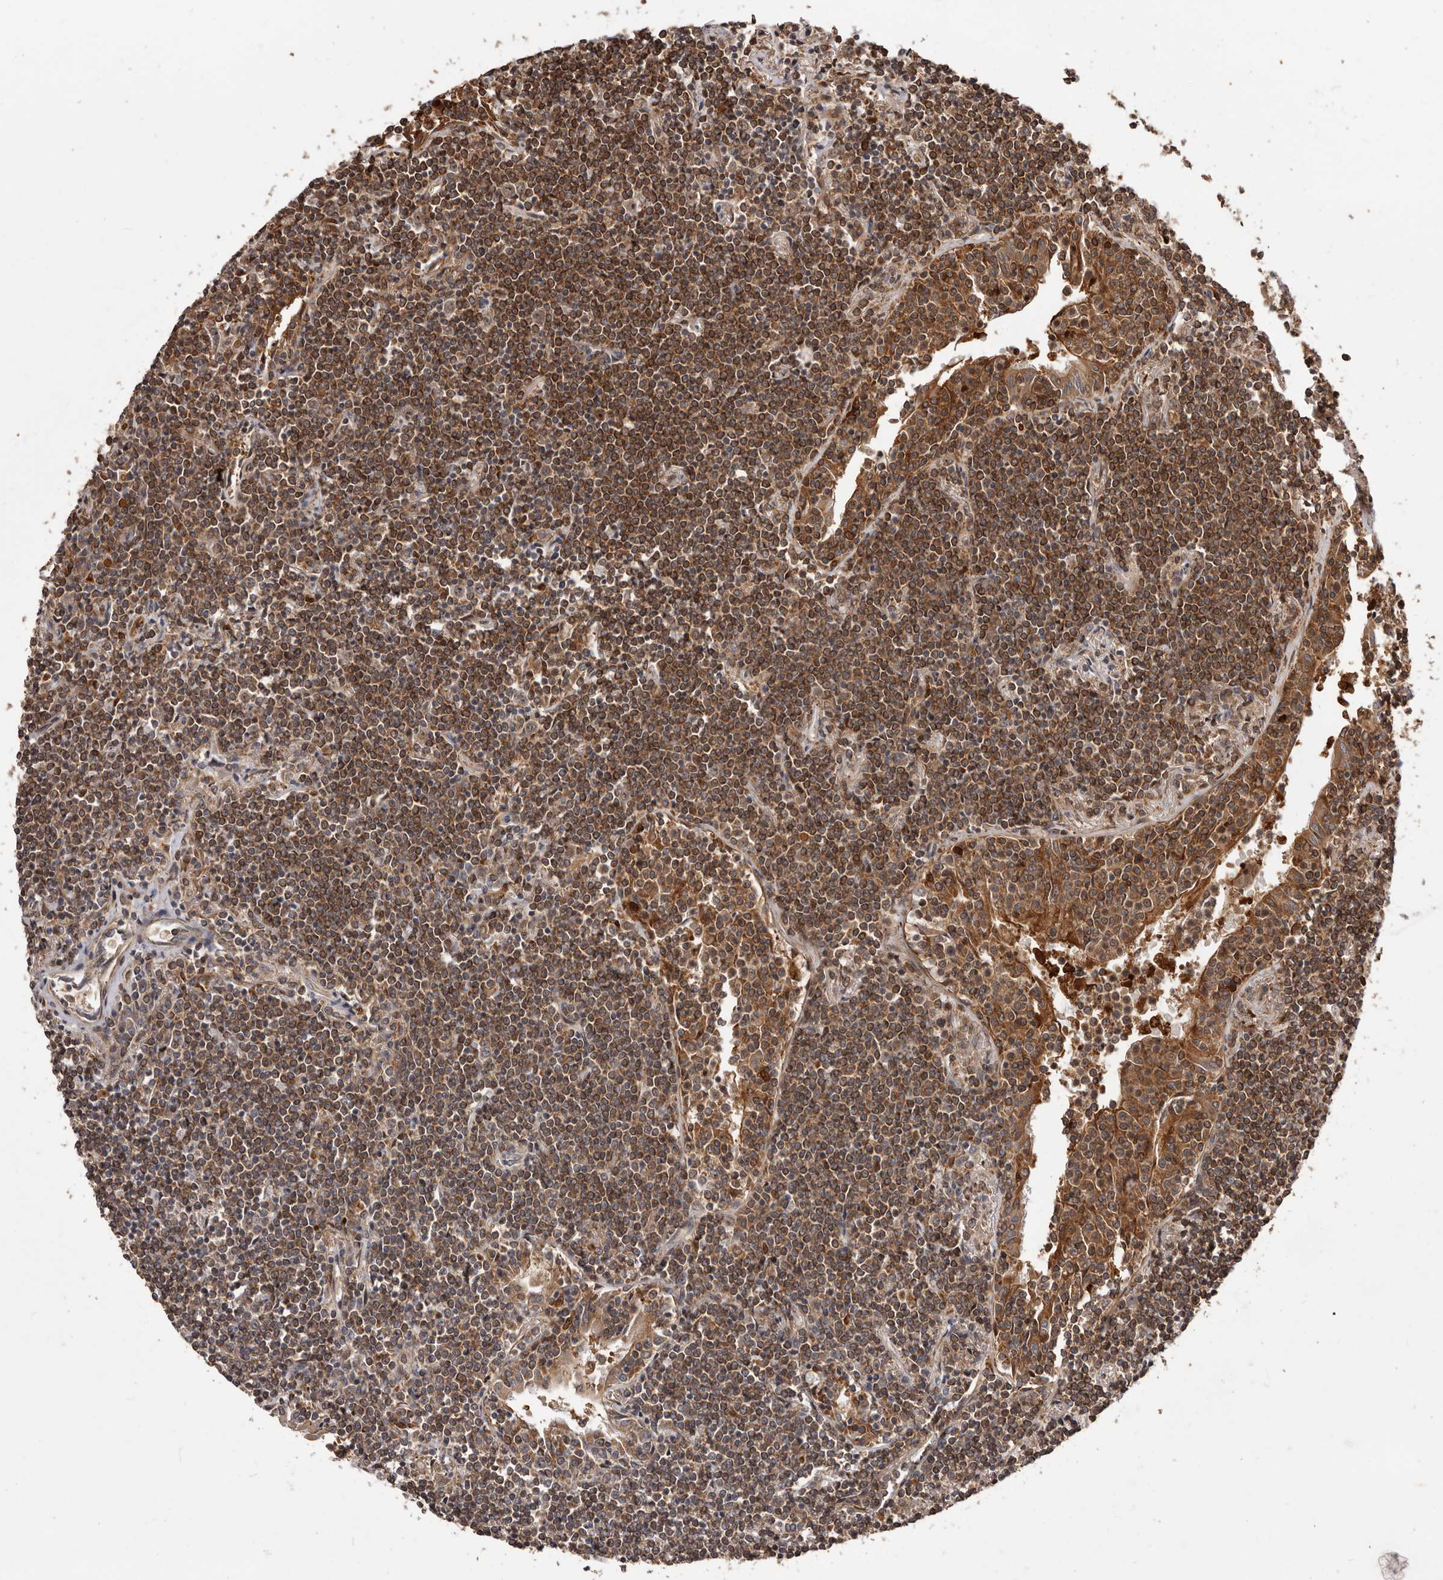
{"staining": {"intensity": "strong", "quantity": ">75%", "location": "cytoplasmic/membranous"}, "tissue": "lymphoma", "cell_type": "Tumor cells", "image_type": "cancer", "snomed": [{"axis": "morphology", "description": "Malignant lymphoma, non-Hodgkin's type, Low grade"}, {"axis": "topography", "description": "Lung"}], "caption": "Protein expression analysis of human lymphoma reveals strong cytoplasmic/membranous positivity in approximately >75% of tumor cells.", "gene": "ZCCHC7", "patient": {"sex": "female", "age": 71}}